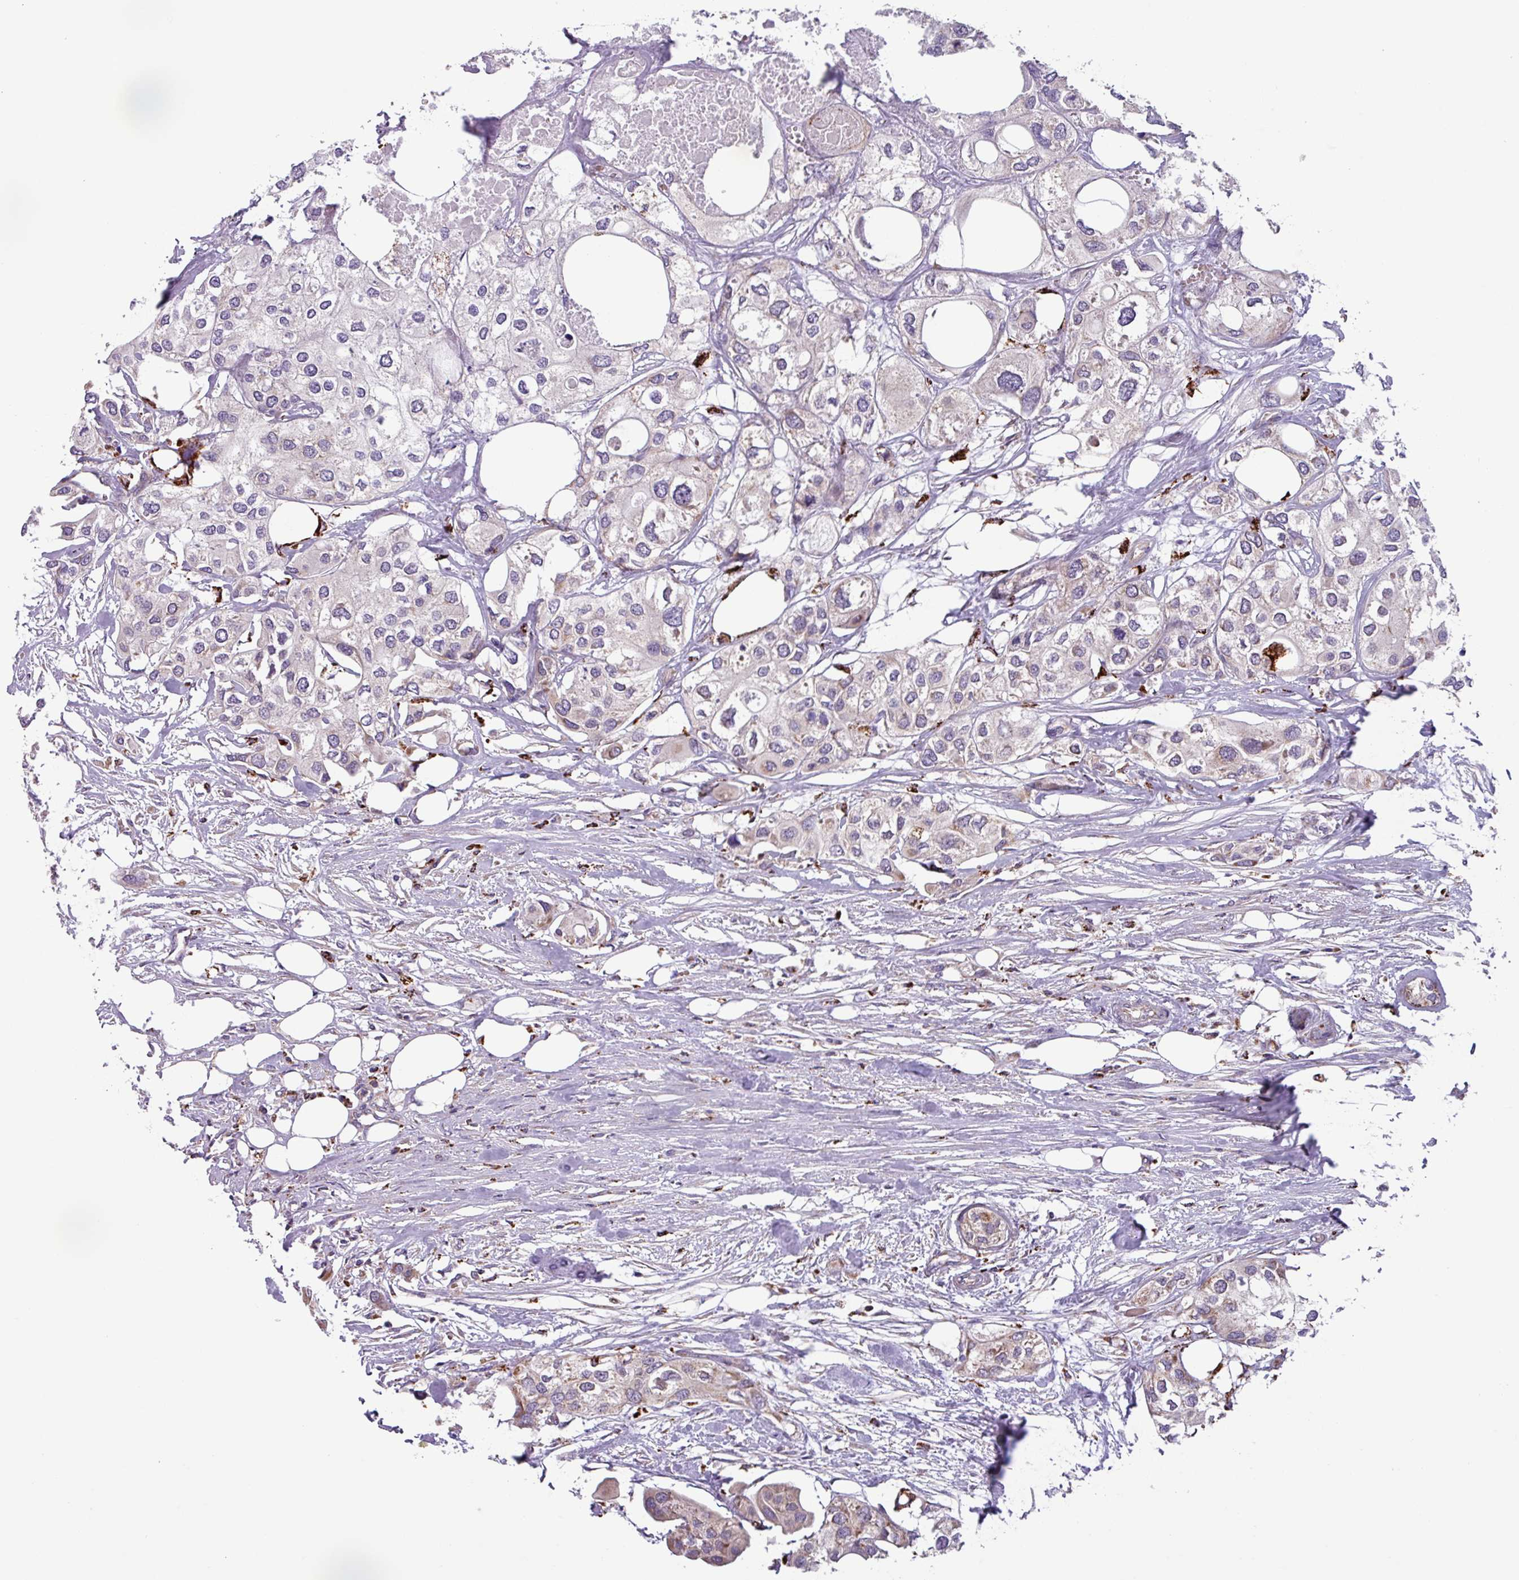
{"staining": {"intensity": "negative", "quantity": "none", "location": "none"}, "tissue": "urothelial cancer", "cell_type": "Tumor cells", "image_type": "cancer", "snomed": [{"axis": "morphology", "description": "Urothelial carcinoma, High grade"}, {"axis": "topography", "description": "Urinary bladder"}], "caption": "This image is of high-grade urothelial carcinoma stained with IHC to label a protein in brown with the nuclei are counter-stained blue. There is no positivity in tumor cells.", "gene": "AKIRIN1", "patient": {"sex": "male", "age": 64}}